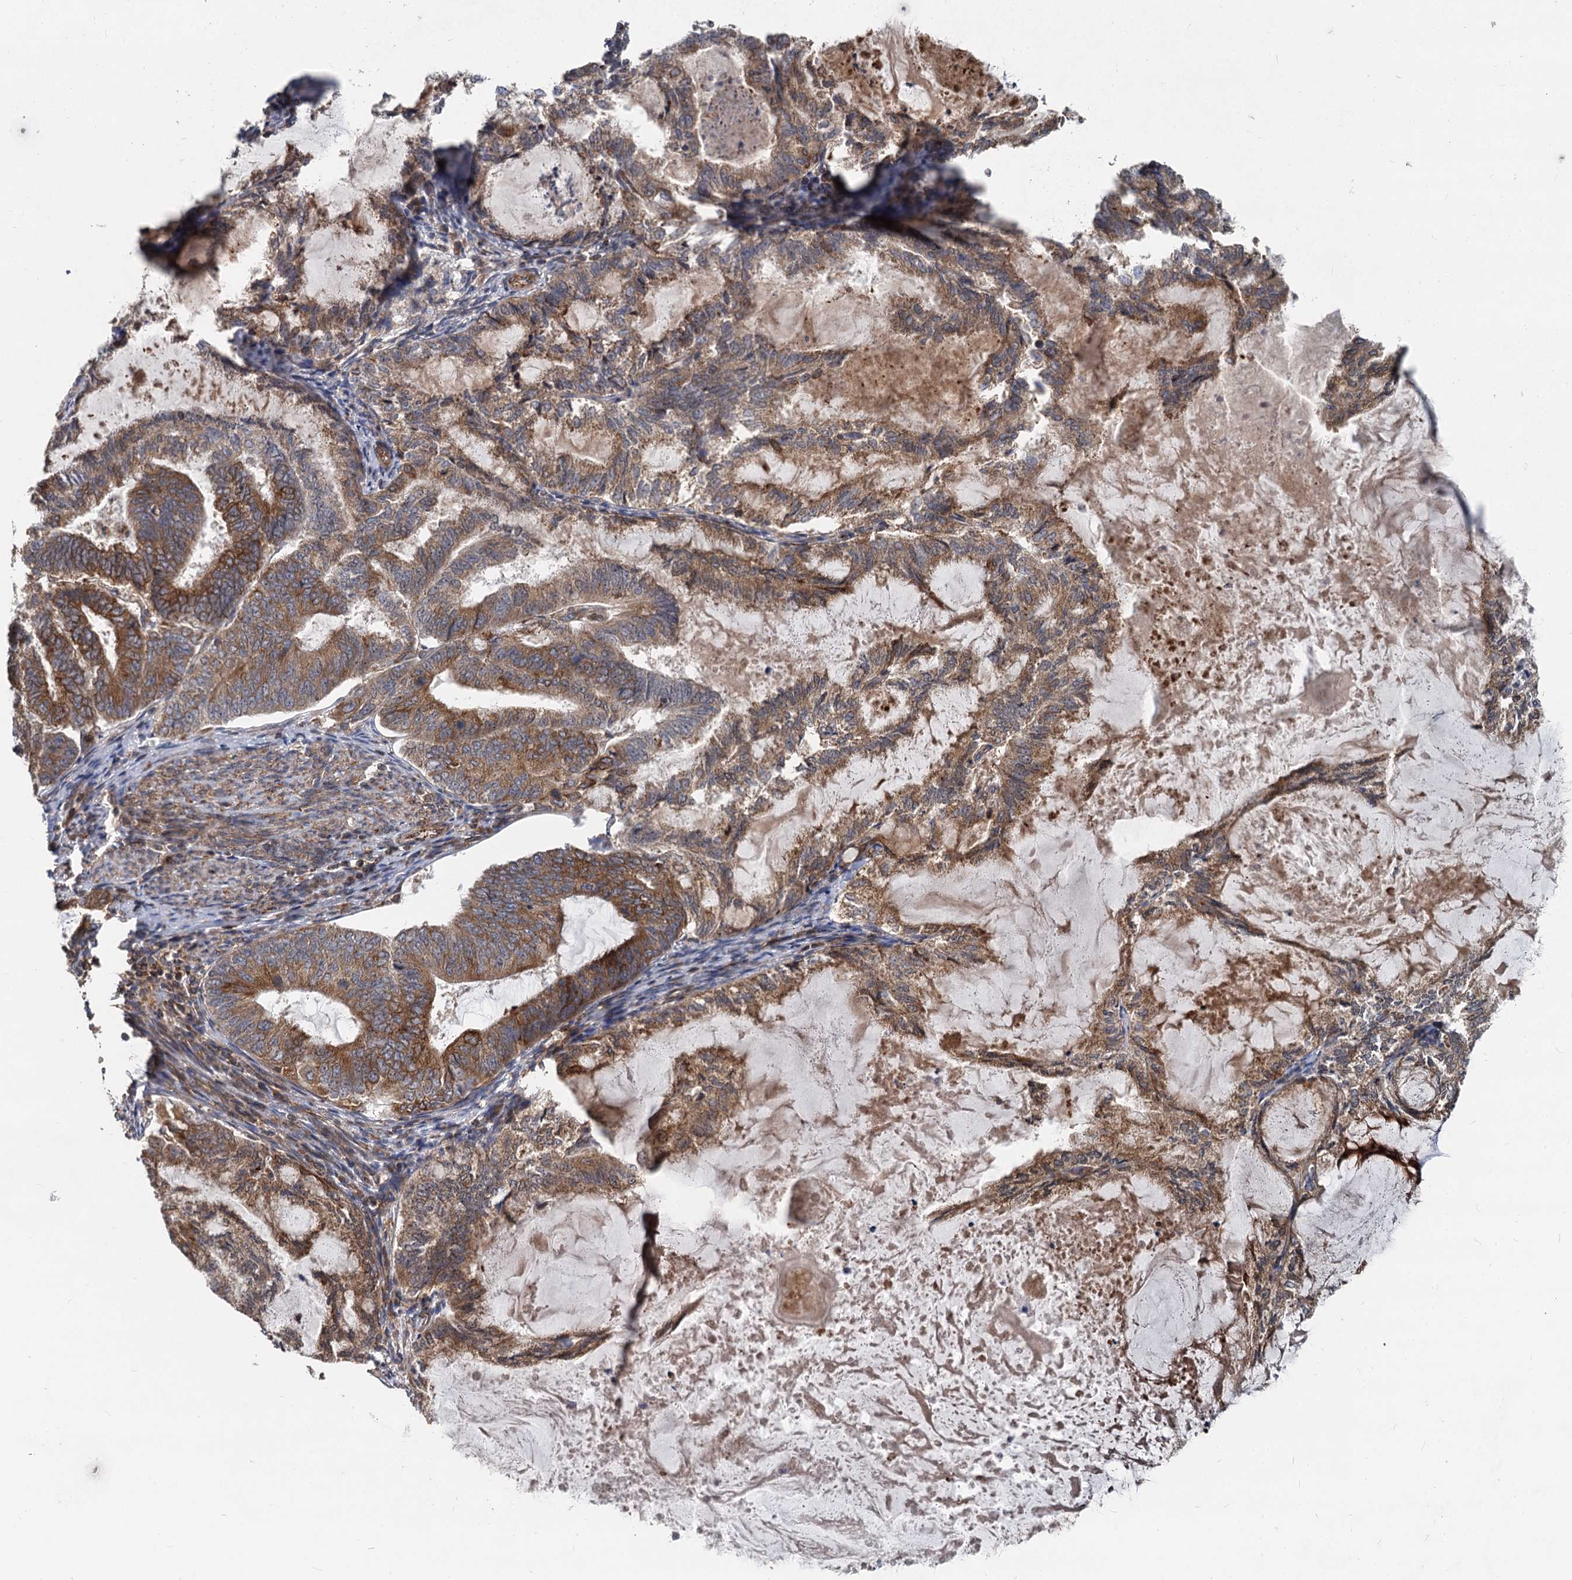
{"staining": {"intensity": "strong", "quantity": "25%-75%", "location": "cytoplasmic/membranous"}, "tissue": "endometrial cancer", "cell_type": "Tumor cells", "image_type": "cancer", "snomed": [{"axis": "morphology", "description": "Adenocarcinoma, NOS"}, {"axis": "topography", "description": "Endometrium"}], "caption": "Endometrial cancer was stained to show a protein in brown. There is high levels of strong cytoplasmic/membranous expression in approximately 25%-75% of tumor cells.", "gene": "STIM1", "patient": {"sex": "female", "age": 86}}